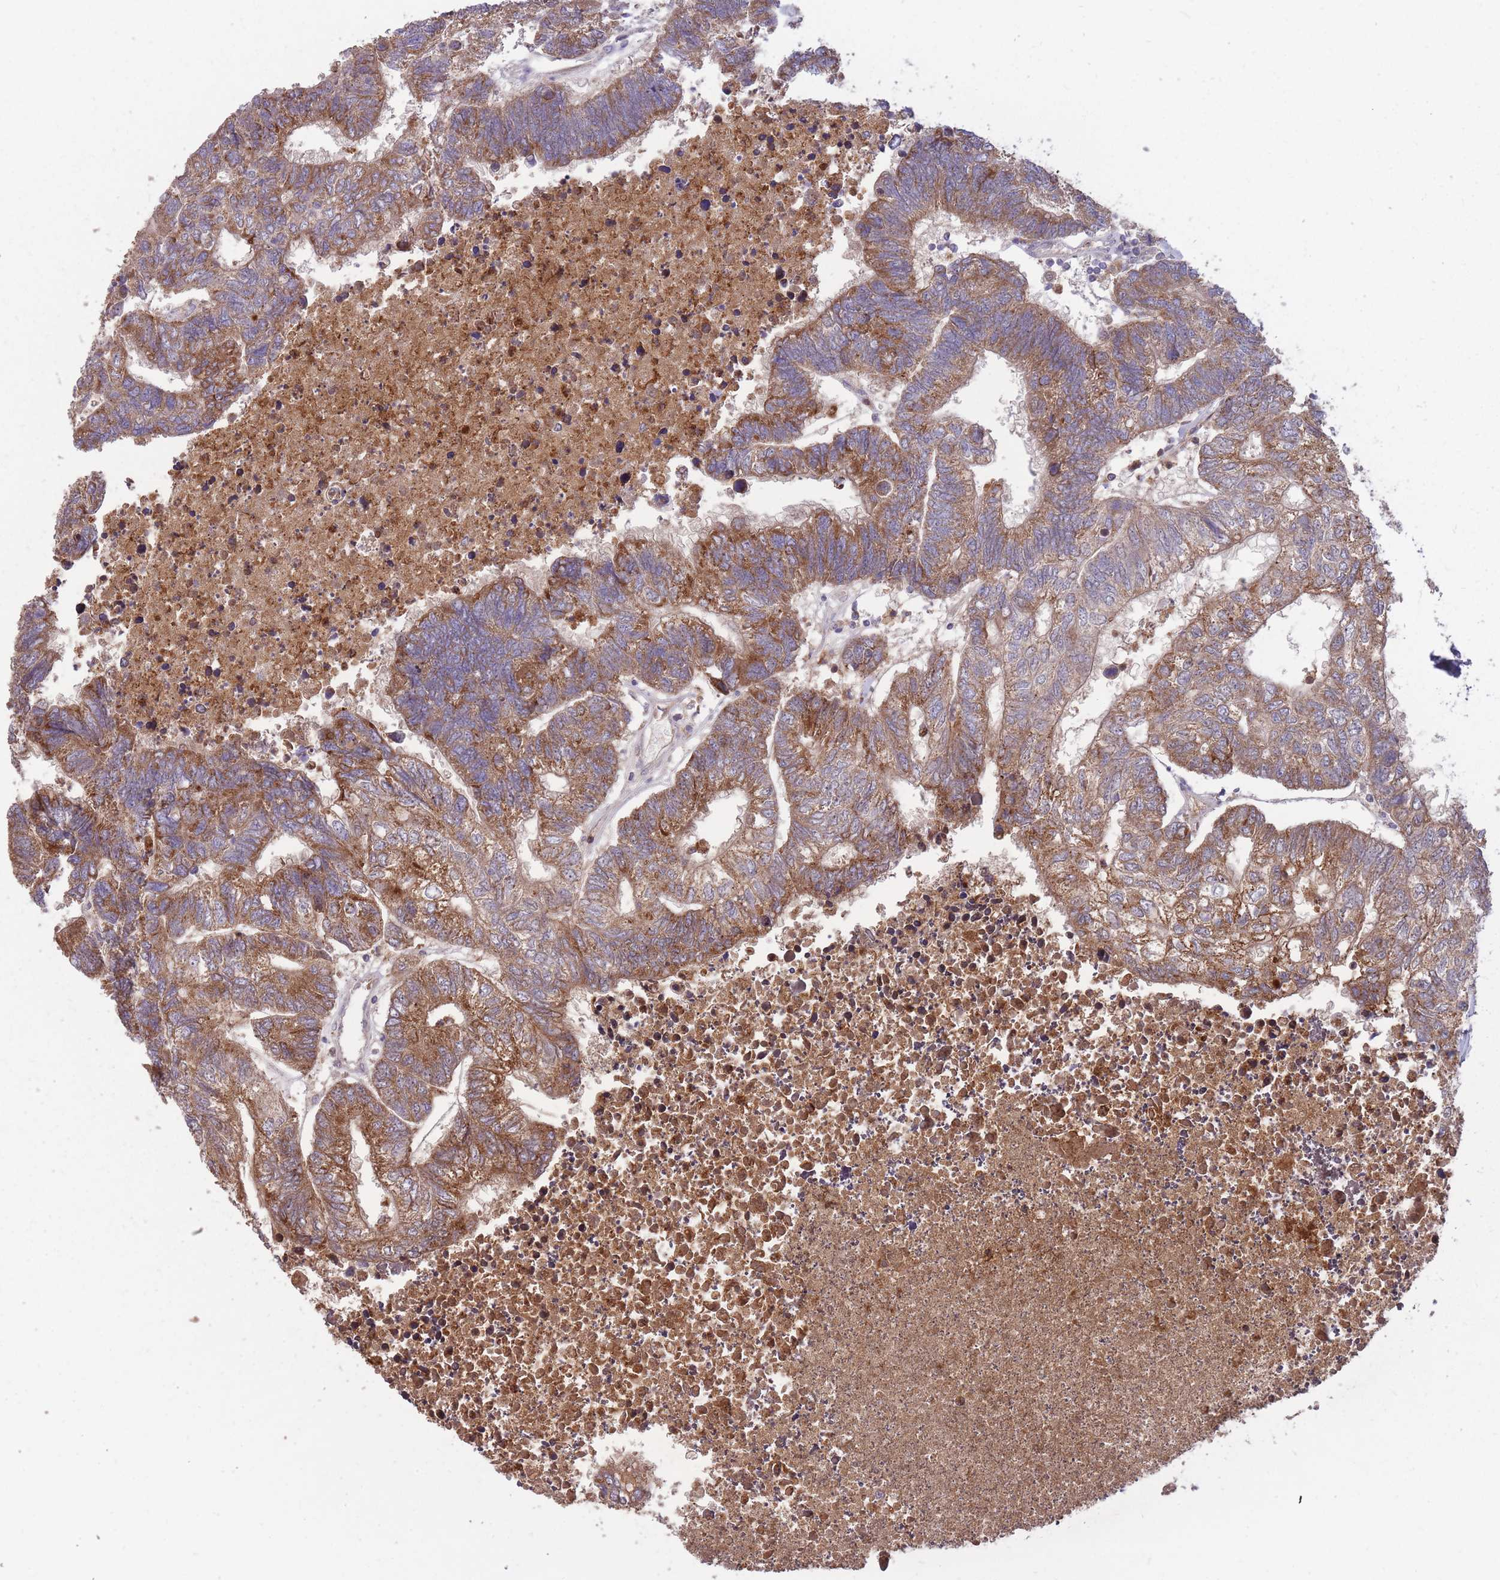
{"staining": {"intensity": "moderate", "quantity": ">75%", "location": "cytoplasmic/membranous"}, "tissue": "colorectal cancer", "cell_type": "Tumor cells", "image_type": "cancer", "snomed": [{"axis": "morphology", "description": "Adenocarcinoma, NOS"}, {"axis": "topography", "description": "Colon"}], "caption": "A photomicrograph of colorectal cancer (adenocarcinoma) stained for a protein displays moderate cytoplasmic/membranous brown staining in tumor cells. (IHC, brightfield microscopy, high magnification).", "gene": "IGF2BP2", "patient": {"sex": "female", "age": 48}}